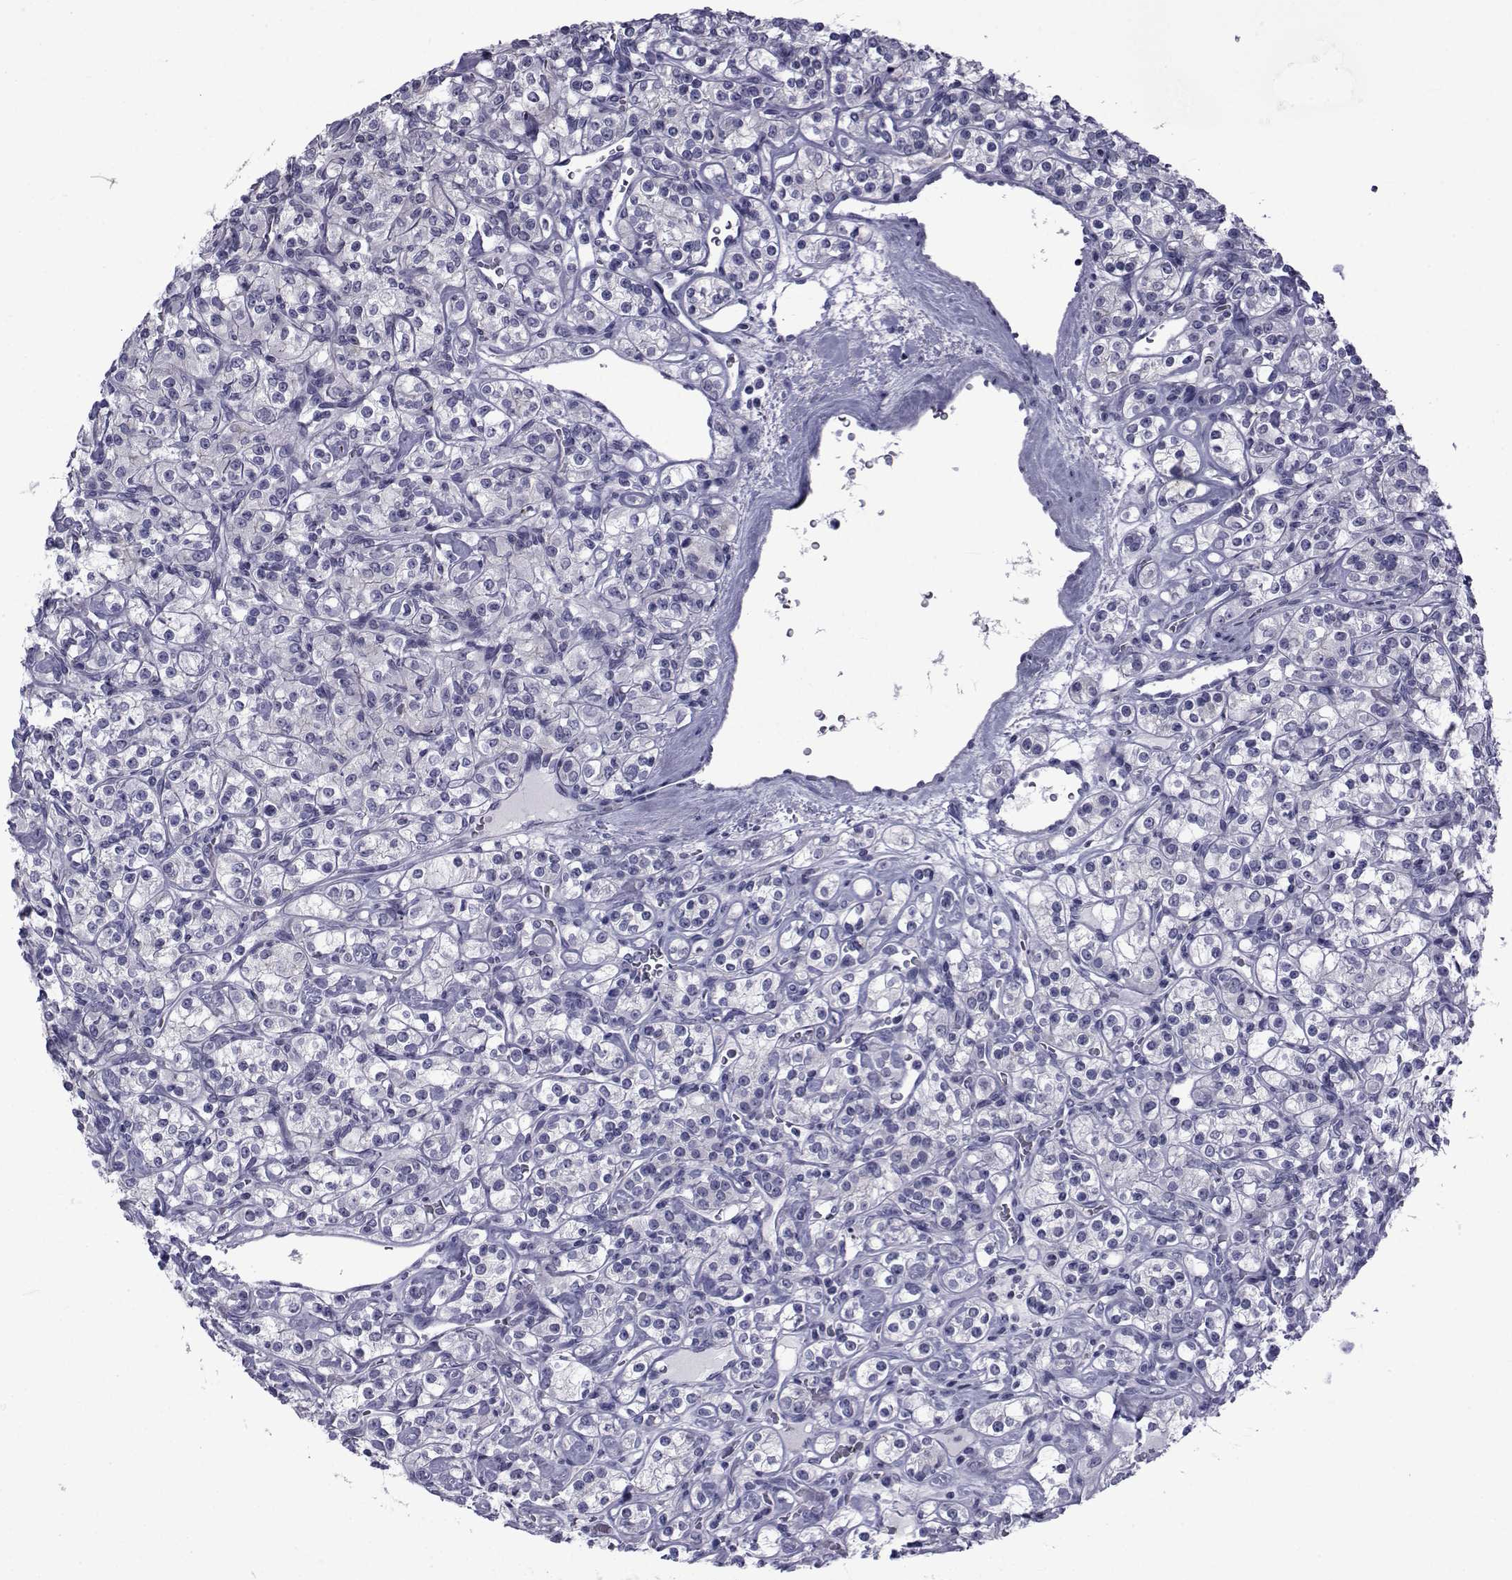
{"staining": {"intensity": "negative", "quantity": "none", "location": "none"}, "tissue": "renal cancer", "cell_type": "Tumor cells", "image_type": "cancer", "snomed": [{"axis": "morphology", "description": "Adenocarcinoma, NOS"}, {"axis": "topography", "description": "Kidney"}], "caption": "A photomicrograph of renal cancer (adenocarcinoma) stained for a protein demonstrates no brown staining in tumor cells.", "gene": "PDE6H", "patient": {"sex": "male", "age": 77}}